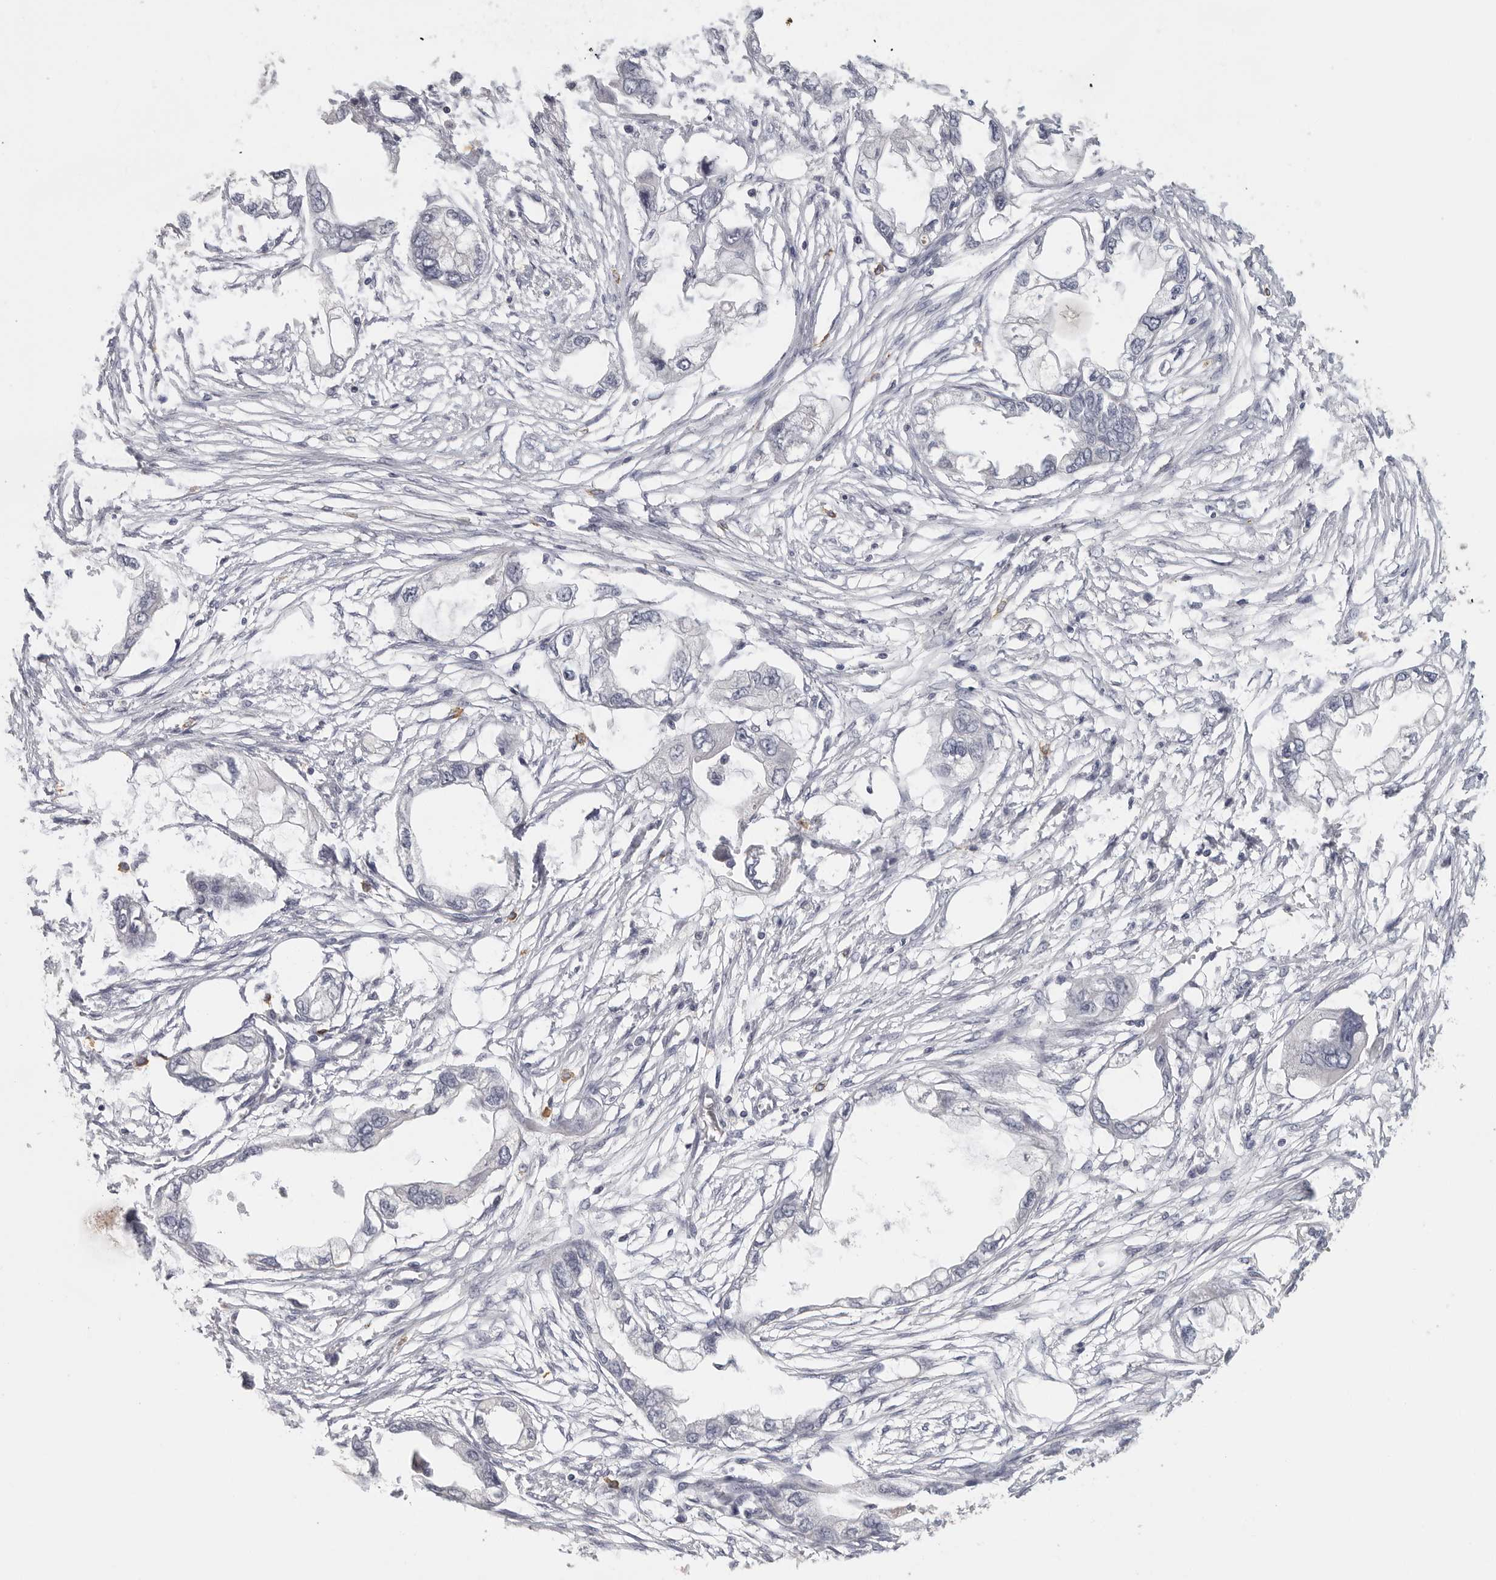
{"staining": {"intensity": "negative", "quantity": "none", "location": "none"}, "tissue": "endometrial cancer", "cell_type": "Tumor cells", "image_type": "cancer", "snomed": [{"axis": "morphology", "description": "Adenocarcinoma, NOS"}, {"axis": "morphology", "description": "Adenocarcinoma, metastatic, NOS"}, {"axis": "topography", "description": "Adipose tissue"}, {"axis": "topography", "description": "Endometrium"}], "caption": "A photomicrograph of human endometrial cancer (metastatic adenocarcinoma) is negative for staining in tumor cells. Brightfield microscopy of immunohistochemistry (IHC) stained with DAB (3,3'-diaminobenzidine) (brown) and hematoxylin (blue), captured at high magnification.", "gene": "DNAJC11", "patient": {"sex": "female", "age": 67}}